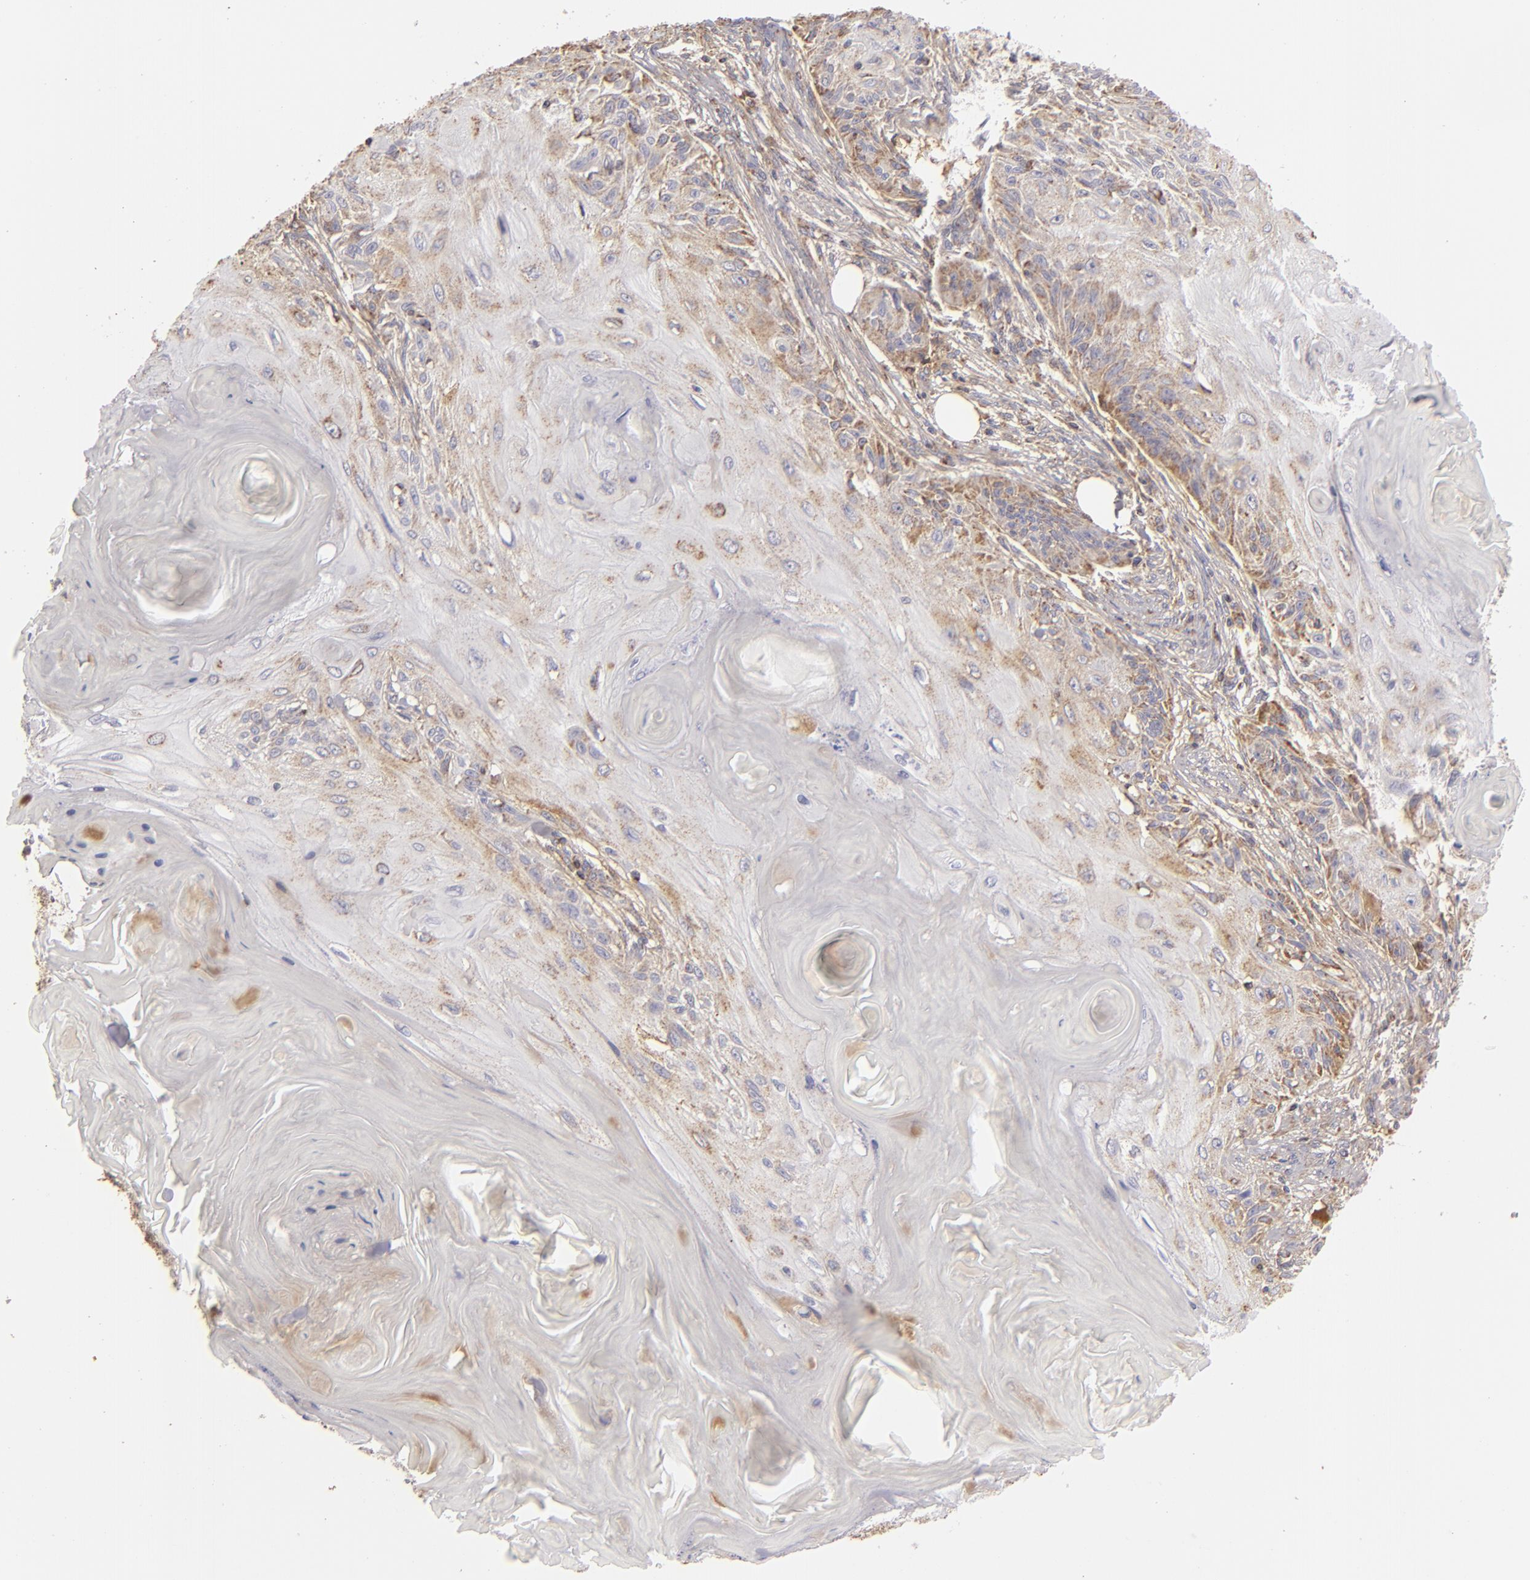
{"staining": {"intensity": "weak", "quantity": "25%-75%", "location": "cytoplasmic/membranous"}, "tissue": "skin cancer", "cell_type": "Tumor cells", "image_type": "cancer", "snomed": [{"axis": "morphology", "description": "Squamous cell carcinoma, NOS"}, {"axis": "topography", "description": "Skin"}], "caption": "Human skin cancer stained for a protein (brown) exhibits weak cytoplasmic/membranous positive expression in approximately 25%-75% of tumor cells.", "gene": "CFB", "patient": {"sex": "female", "age": 88}}